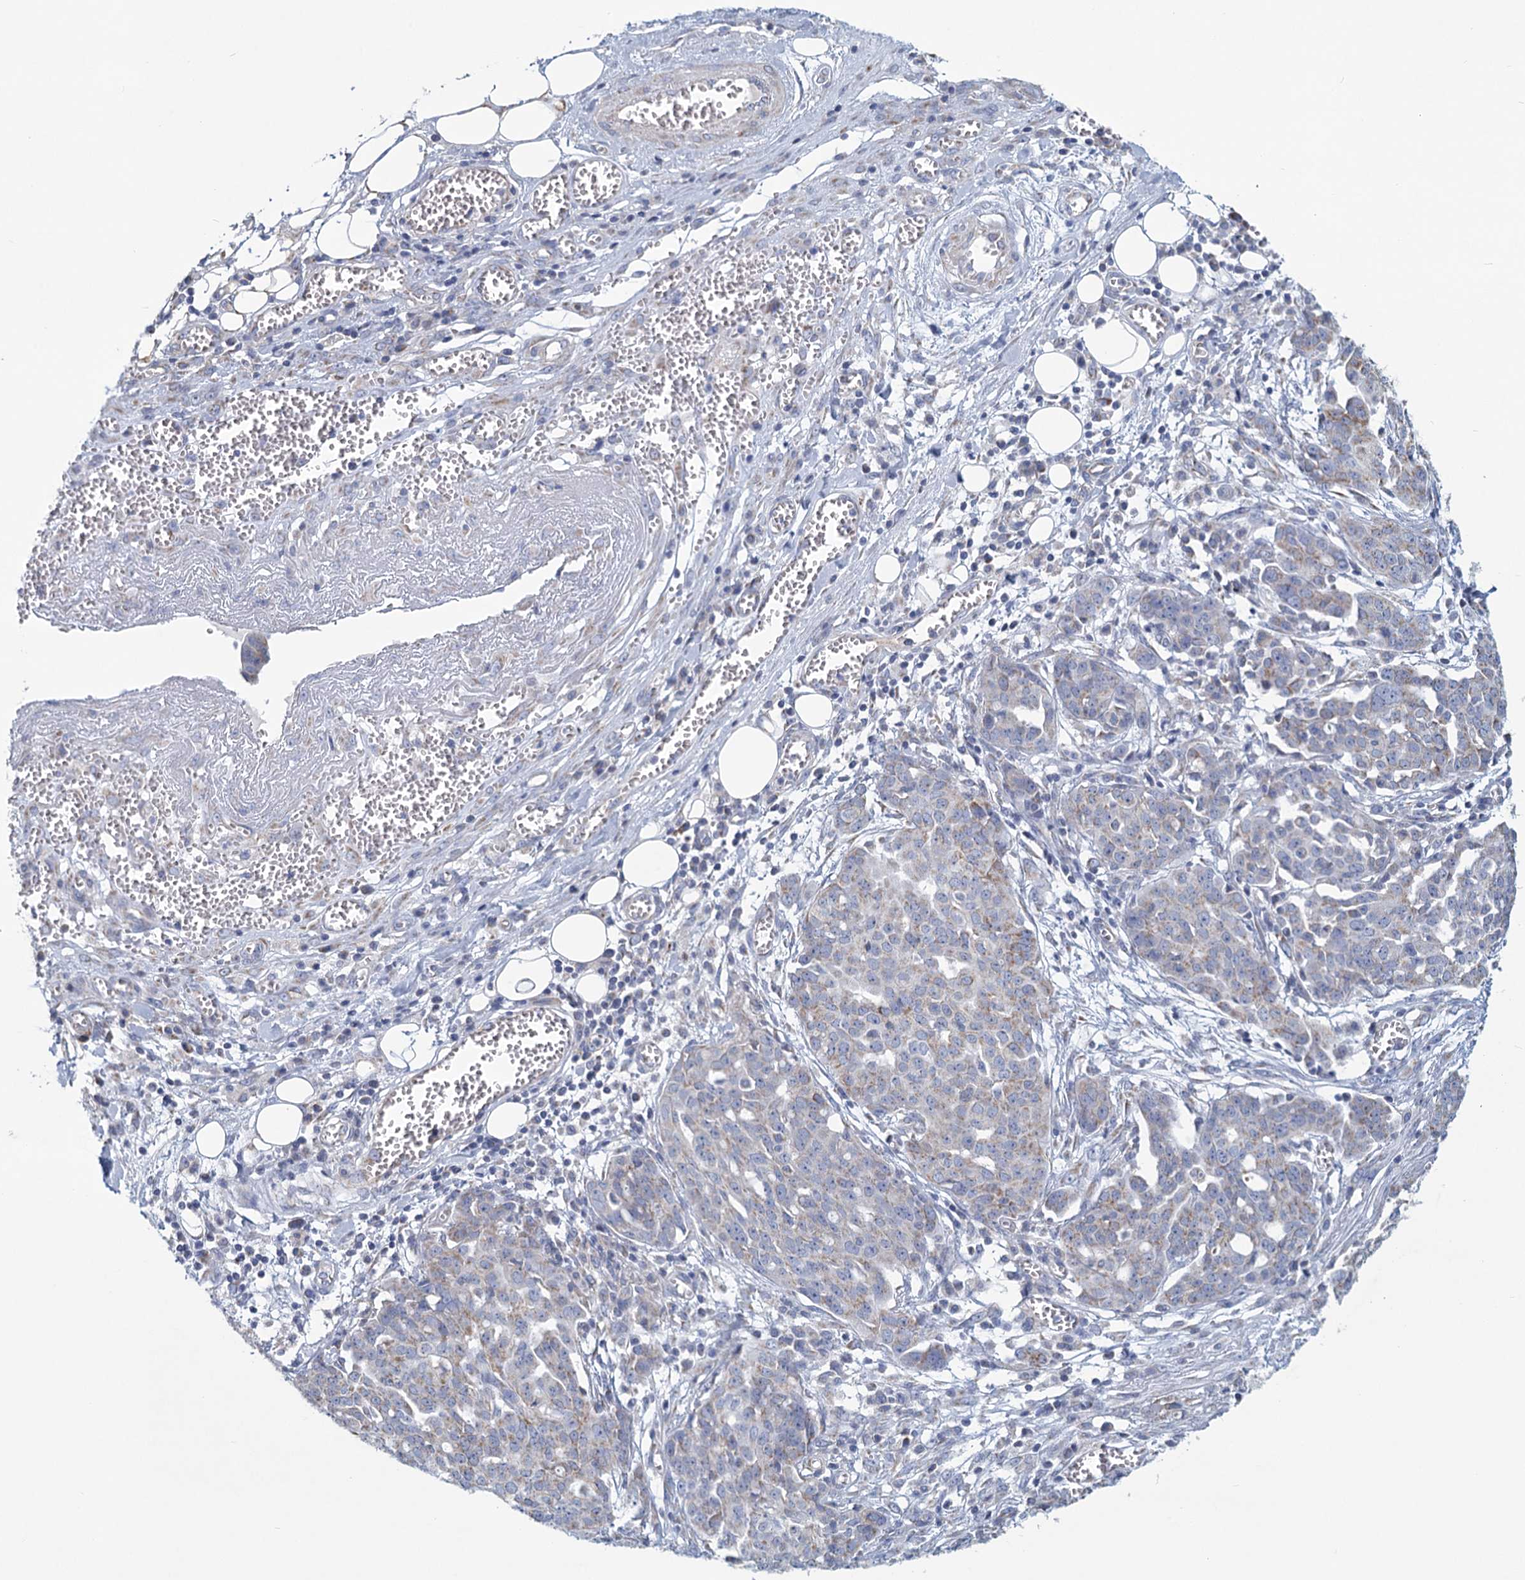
{"staining": {"intensity": "weak", "quantity": "<25%", "location": "cytoplasmic/membranous"}, "tissue": "ovarian cancer", "cell_type": "Tumor cells", "image_type": "cancer", "snomed": [{"axis": "morphology", "description": "Cystadenocarcinoma, serous, NOS"}, {"axis": "topography", "description": "Soft tissue"}, {"axis": "topography", "description": "Ovary"}], "caption": "Immunohistochemistry image of neoplastic tissue: serous cystadenocarcinoma (ovarian) stained with DAB shows no significant protein positivity in tumor cells.", "gene": "NDUFC2", "patient": {"sex": "female", "age": 57}}